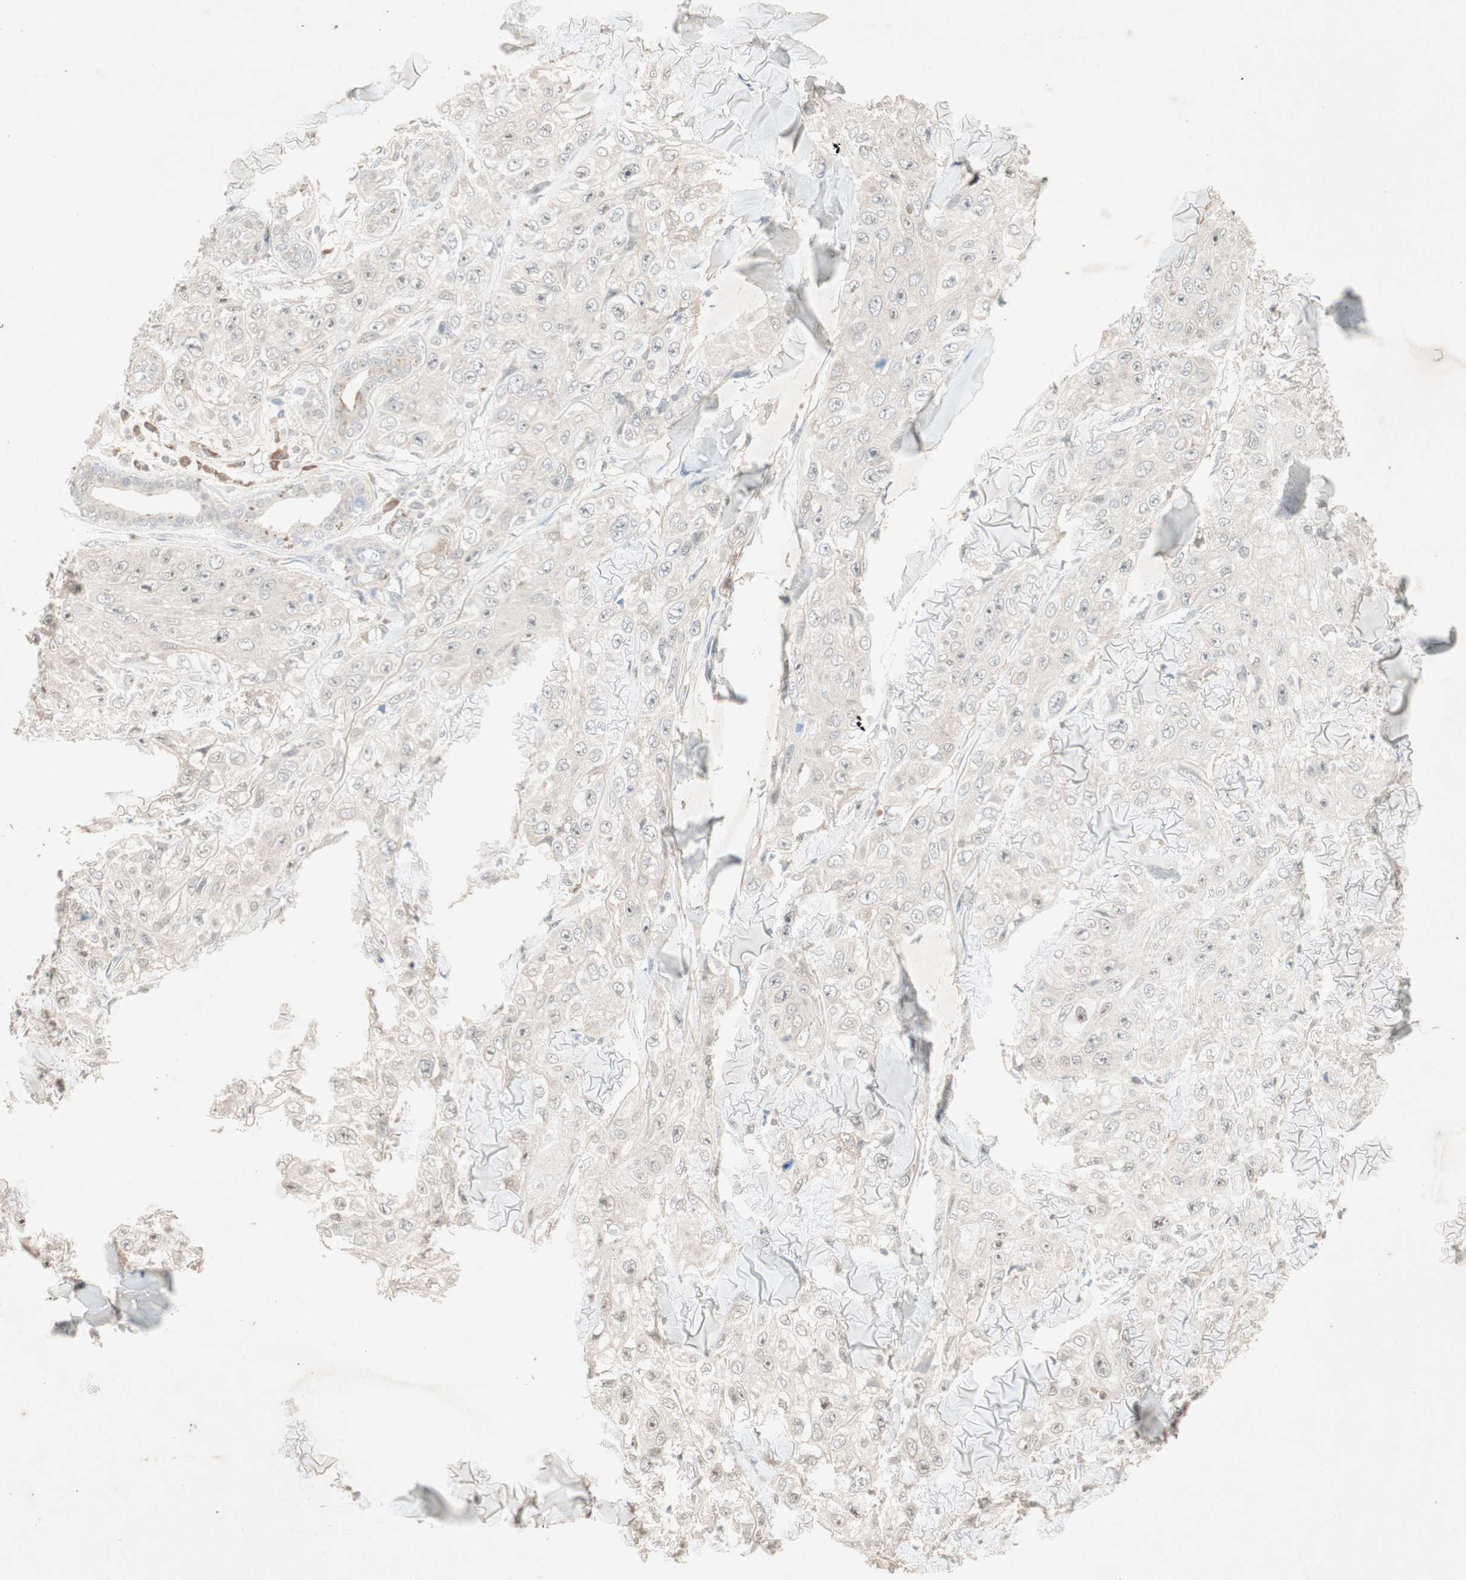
{"staining": {"intensity": "negative", "quantity": "none", "location": "none"}, "tissue": "skin cancer", "cell_type": "Tumor cells", "image_type": "cancer", "snomed": [{"axis": "morphology", "description": "Squamous cell carcinoma, NOS"}, {"axis": "topography", "description": "Skin"}], "caption": "IHC of human skin cancer (squamous cell carcinoma) shows no expression in tumor cells.", "gene": "RNGTT", "patient": {"sex": "male", "age": 86}}